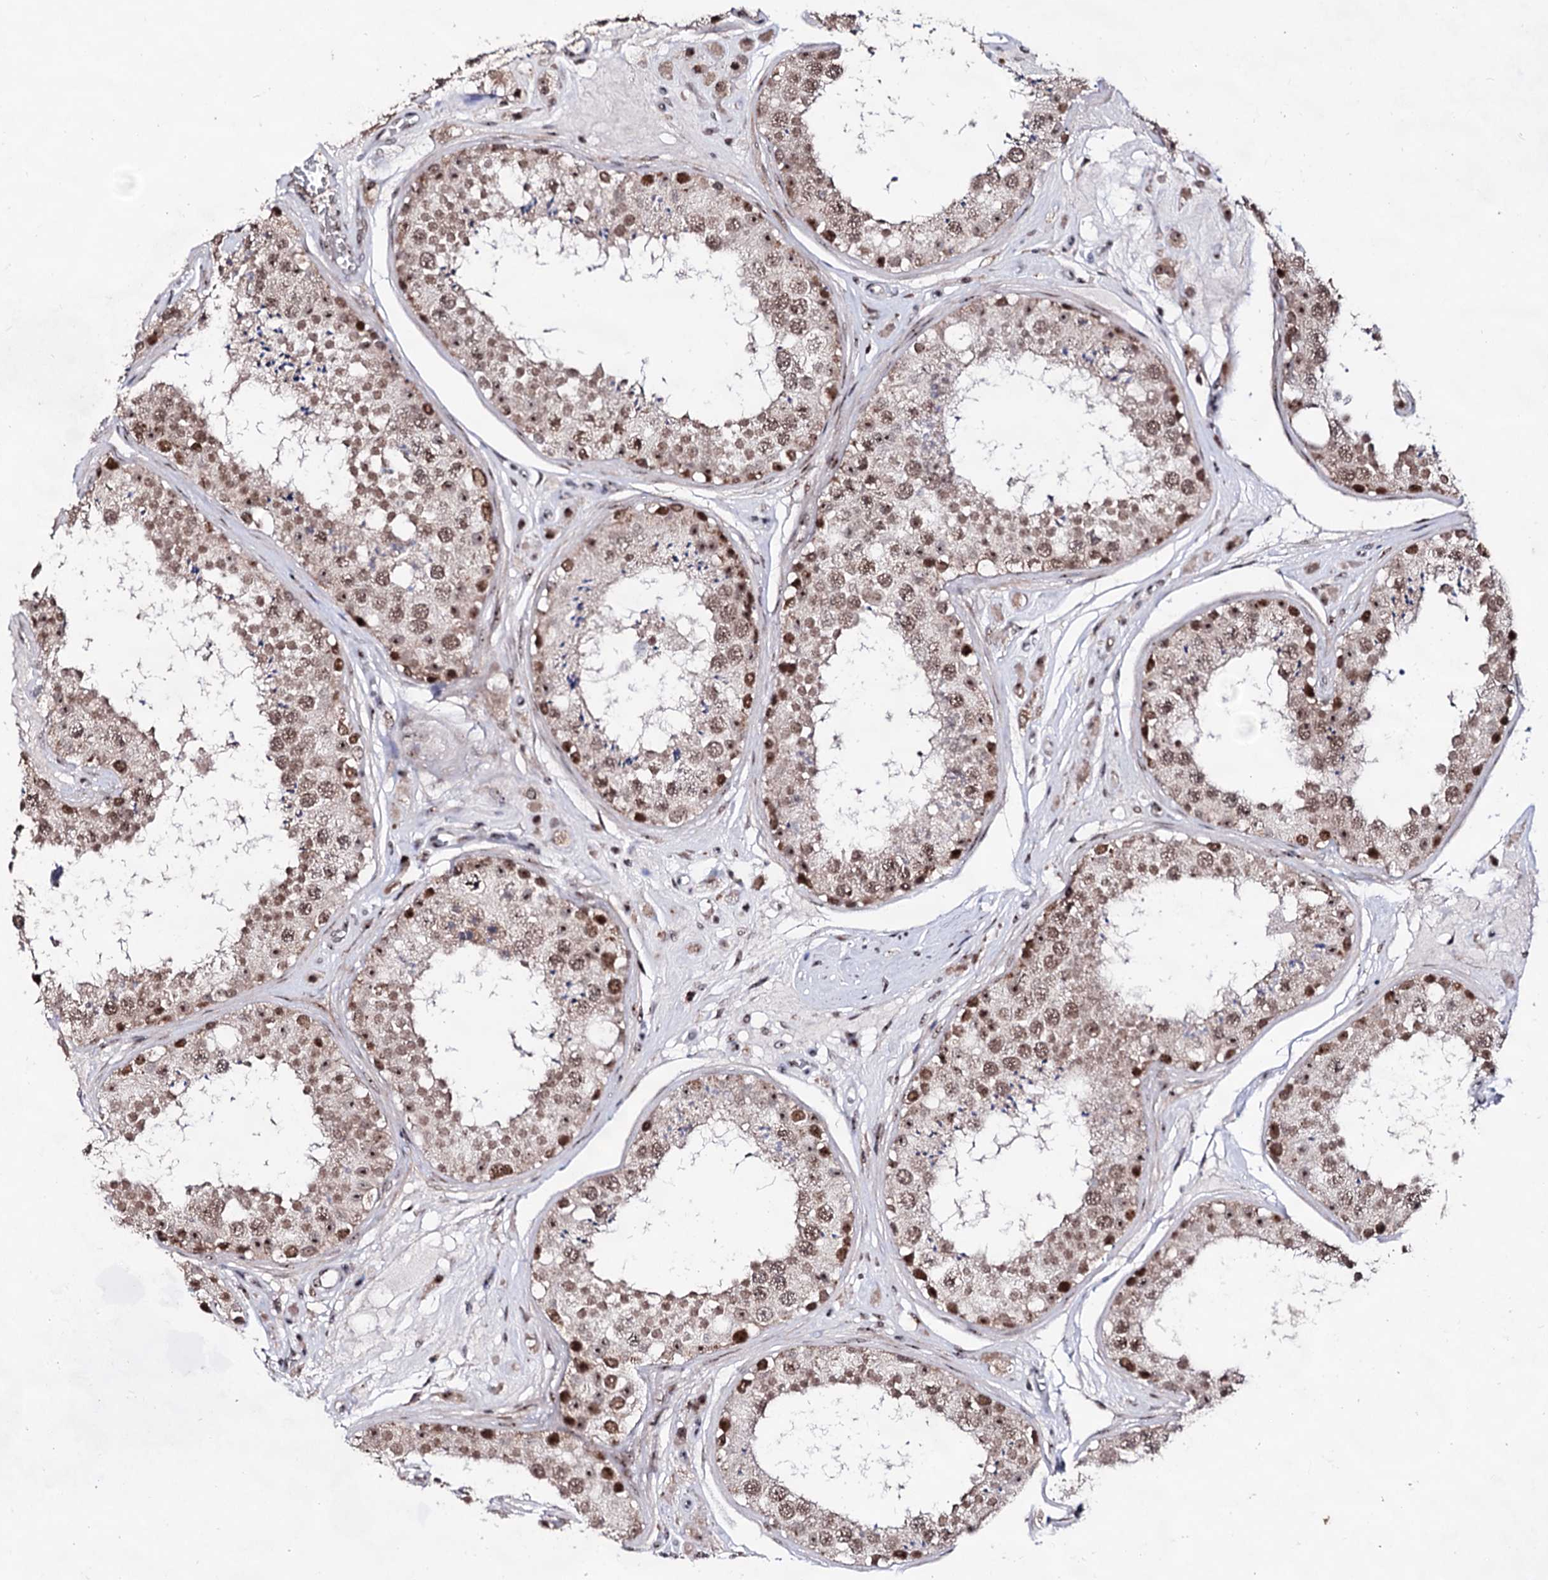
{"staining": {"intensity": "moderate", "quantity": ">75%", "location": "nuclear"}, "tissue": "testis", "cell_type": "Cells in seminiferous ducts", "image_type": "normal", "snomed": [{"axis": "morphology", "description": "Normal tissue, NOS"}, {"axis": "topography", "description": "Testis"}], "caption": "Immunohistochemical staining of unremarkable human testis exhibits medium levels of moderate nuclear expression in approximately >75% of cells in seminiferous ducts. The staining is performed using DAB brown chromogen to label protein expression. The nuclei are counter-stained blue using hematoxylin.", "gene": "EXOSC10", "patient": {"sex": "male", "age": 25}}